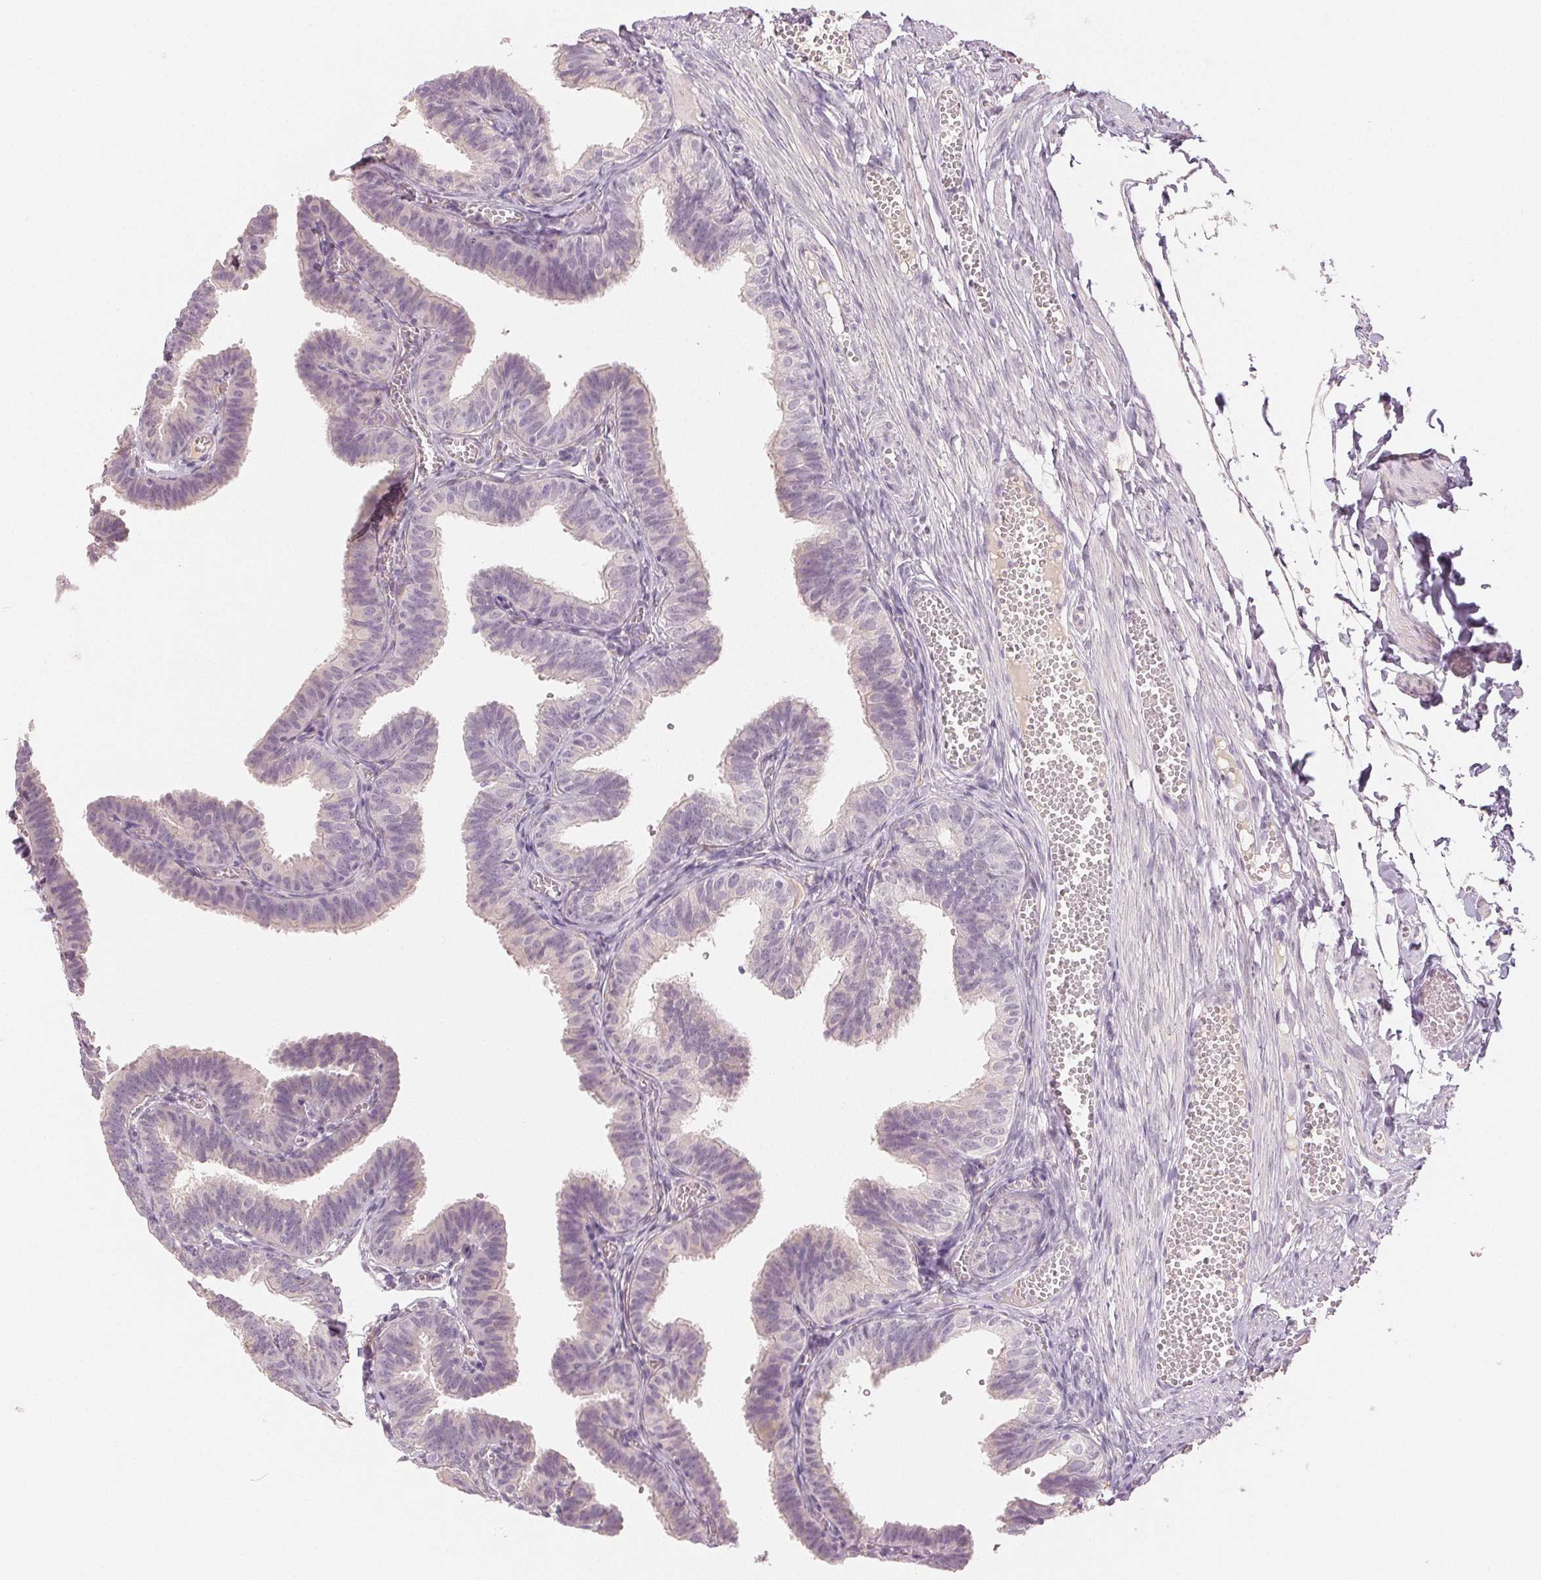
{"staining": {"intensity": "negative", "quantity": "none", "location": "none"}, "tissue": "fallopian tube", "cell_type": "Glandular cells", "image_type": "normal", "snomed": [{"axis": "morphology", "description": "Normal tissue, NOS"}, {"axis": "topography", "description": "Fallopian tube"}], "caption": "A micrograph of fallopian tube stained for a protein exhibits no brown staining in glandular cells.", "gene": "MAP1LC3A", "patient": {"sex": "female", "age": 25}}